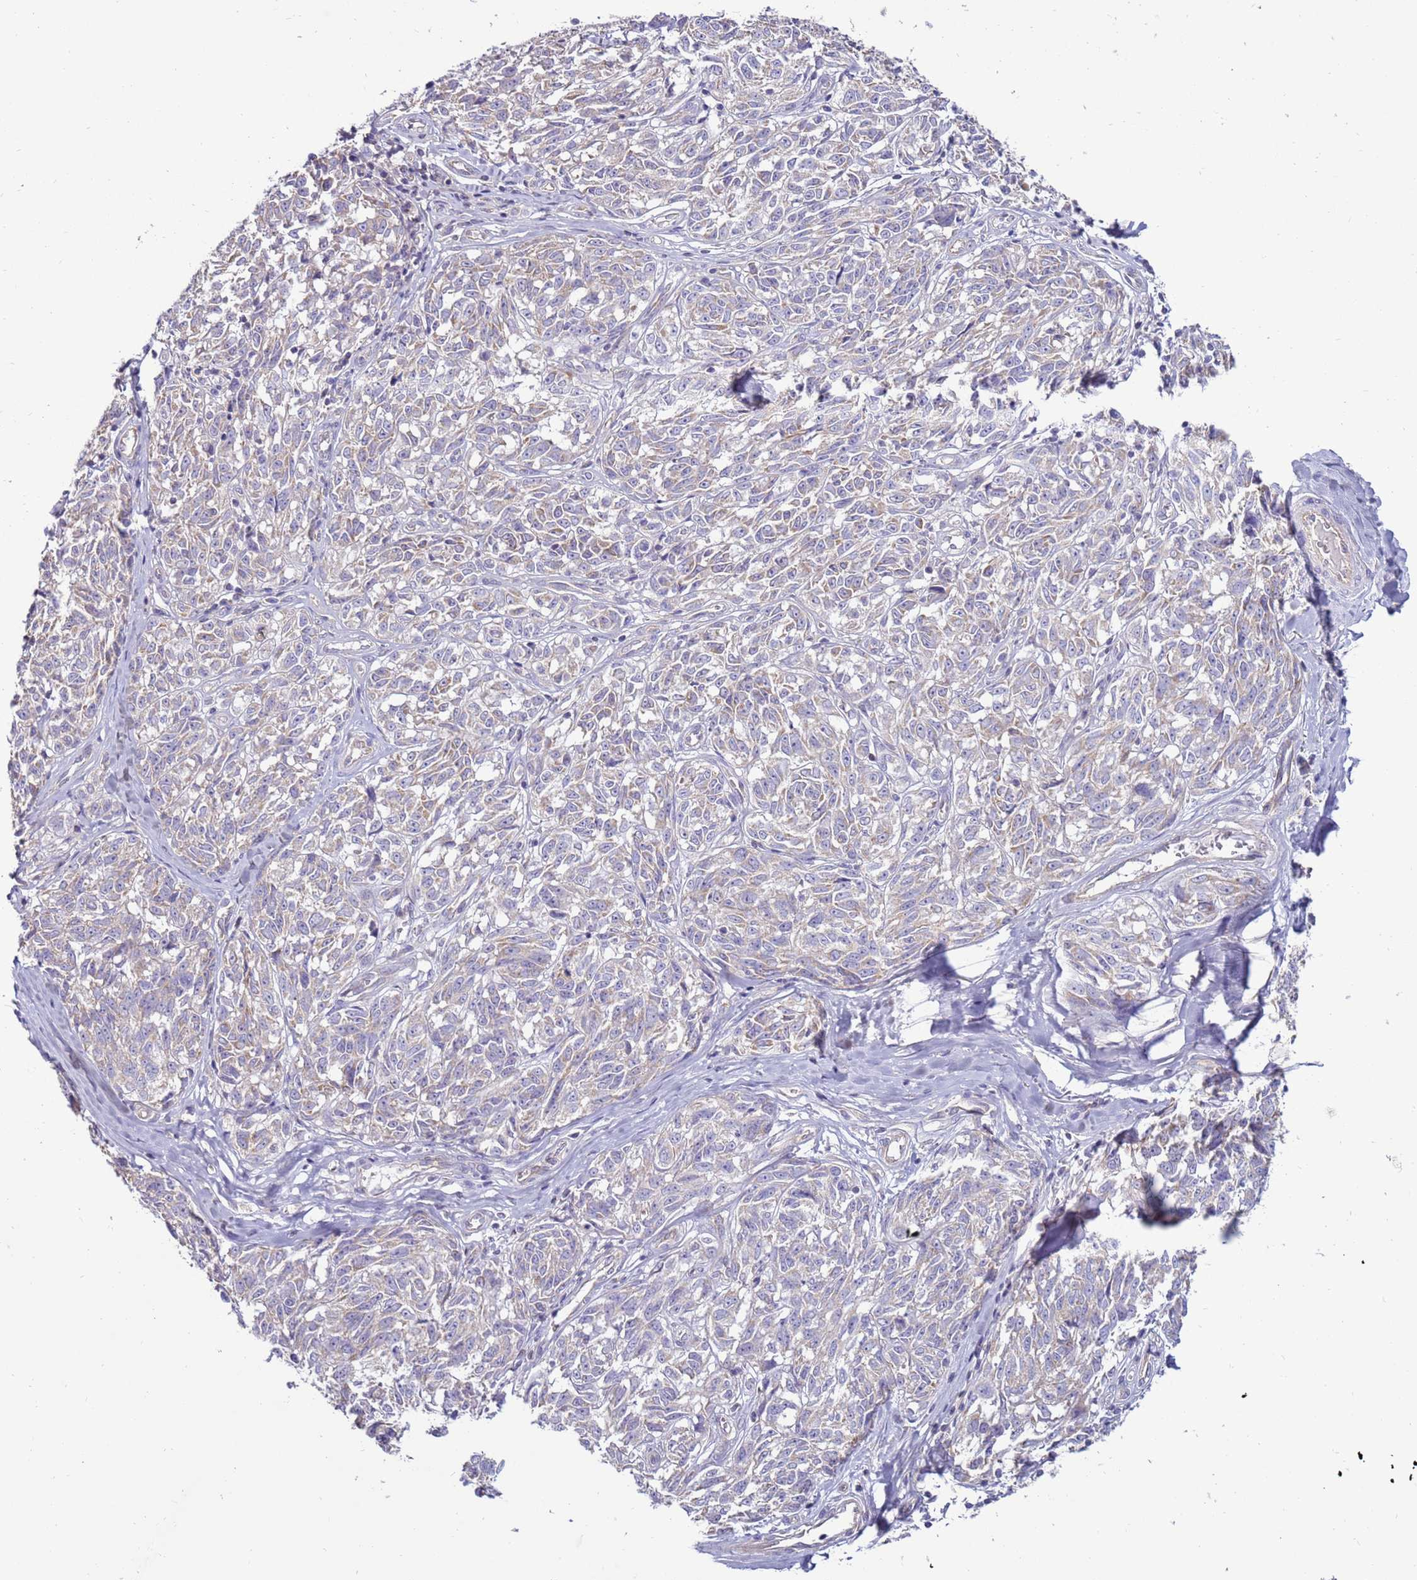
{"staining": {"intensity": "weak", "quantity": "25%-75%", "location": "cytoplasmic/membranous"}, "tissue": "melanoma", "cell_type": "Tumor cells", "image_type": "cancer", "snomed": [{"axis": "morphology", "description": "Normal tissue, NOS"}, {"axis": "morphology", "description": "Malignant melanoma, NOS"}, {"axis": "topography", "description": "Skin"}], "caption": "Immunohistochemistry (IHC) of malignant melanoma displays low levels of weak cytoplasmic/membranous expression in approximately 25%-75% of tumor cells. (brown staining indicates protein expression, while blue staining denotes nuclei).", "gene": "TRAPPC4", "patient": {"sex": "female", "age": 64}}